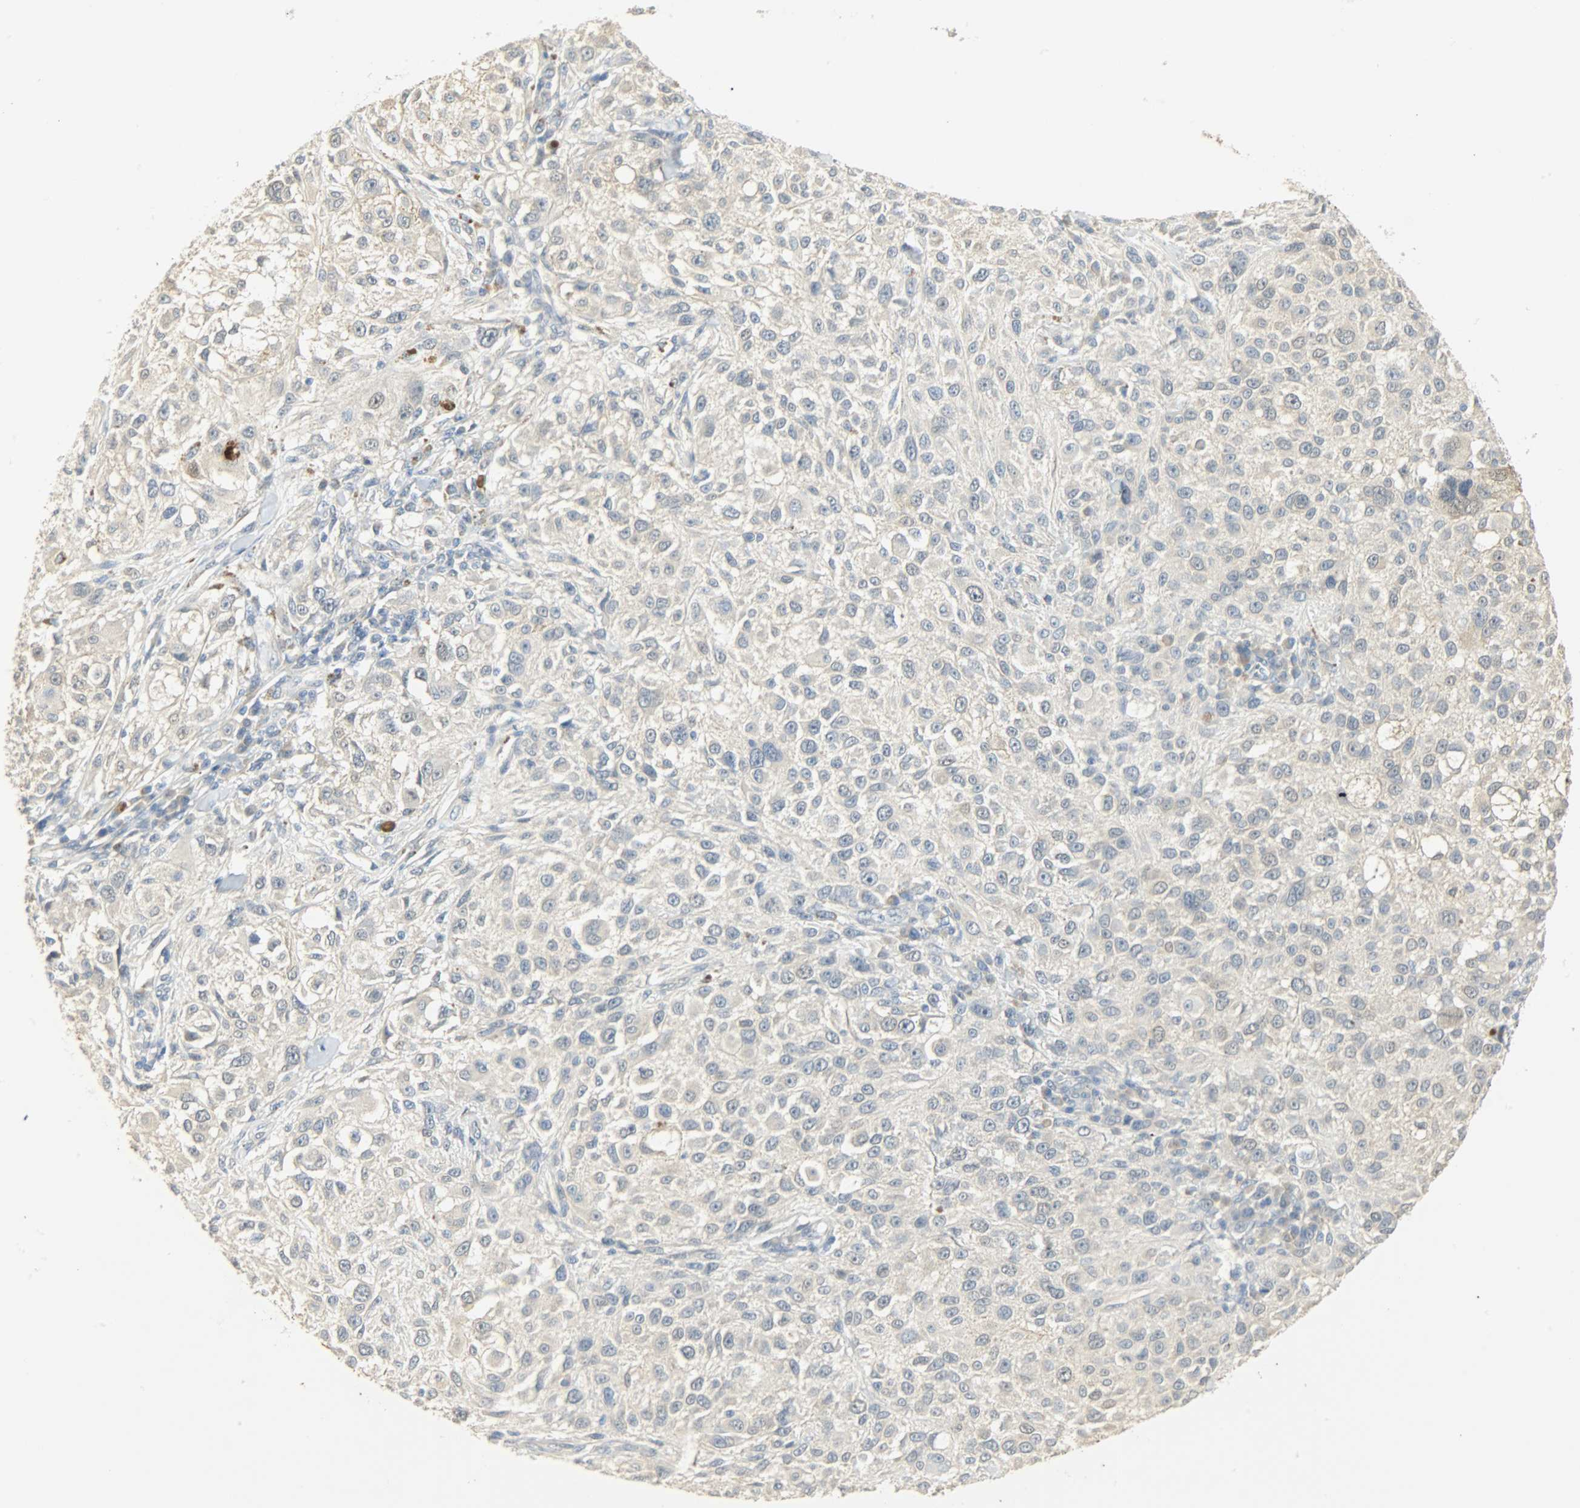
{"staining": {"intensity": "negative", "quantity": "none", "location": "none"}, "tissue": "melanoma", "cell_type": "Tumor cells", "image_type": "cancer", "snomed": [{"axis": "morphology", "description": "Necrosis, NOS"}, {"axis": "morphology", "description": "Malignant melanoma, NOS"}, {"axis": "topography", "description": "Skin"}], "caption": "The image shows no significant staining in tumor cells of melanoma. Brightfield microscopy of IHC stained with DAB (brown) and hematoxylin (blue), captured at high magnification.", "gene": "USP13", "patient": {"sex": "female", "age": 87}}